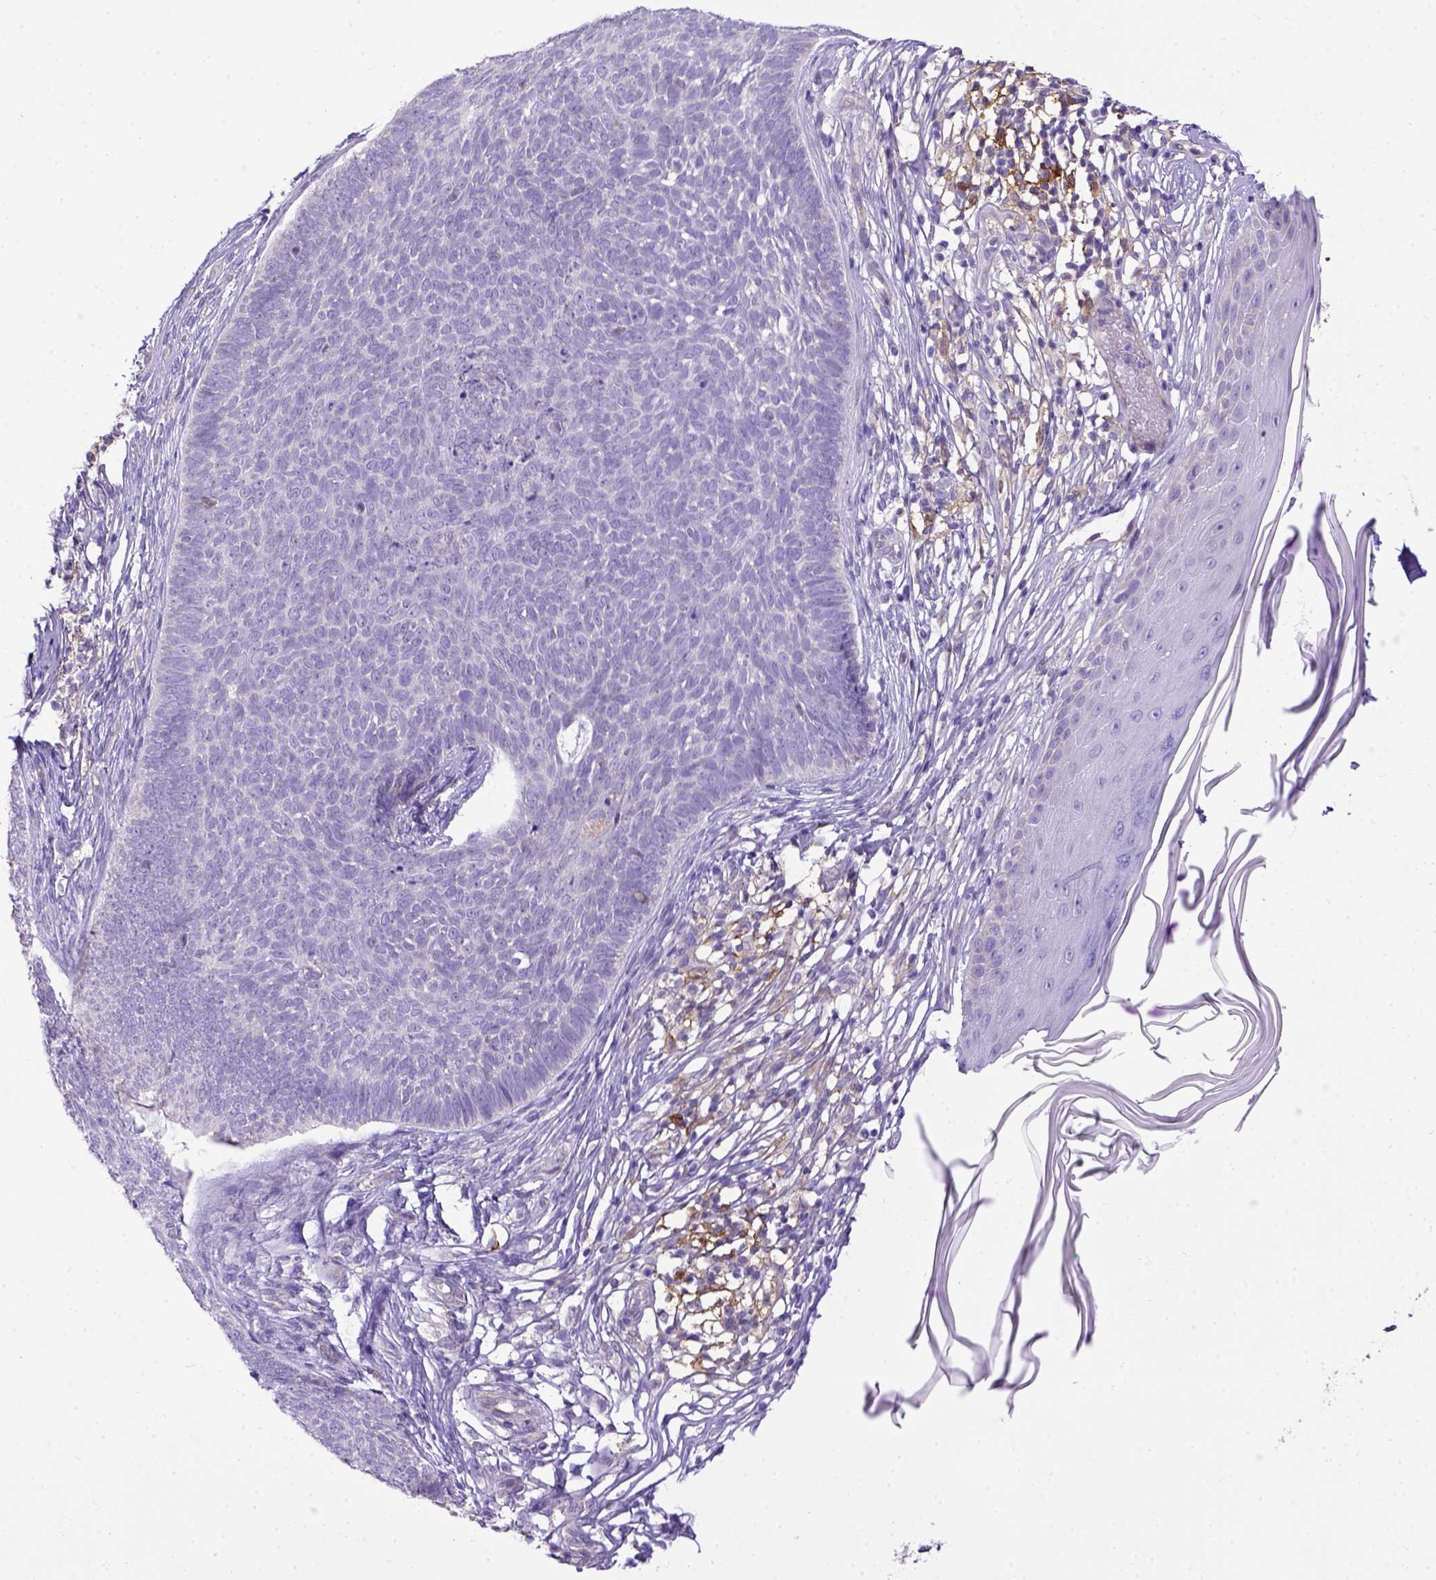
{"staining": {"intensity": "negative", "quantity": "none", "location": "none"}, "tissue": "skin cancer", "cell_type": "Tumor cells", "image_type": "cancer", "snomed": [{"axis": "morphology", "description": "Basal cell carcinoma"}, {"axis": "topography", "description": "Skin"}], "caption": "Immunohistochemistry image of neoplastic tissue: basal cell carcinoma (skin) stained with DAB (3,3'-diaminobenzidine) demonstrates no significant protein expression in tumor cells.", "gene": "CD40", "patient": {"sex": "male", "age": 85}}